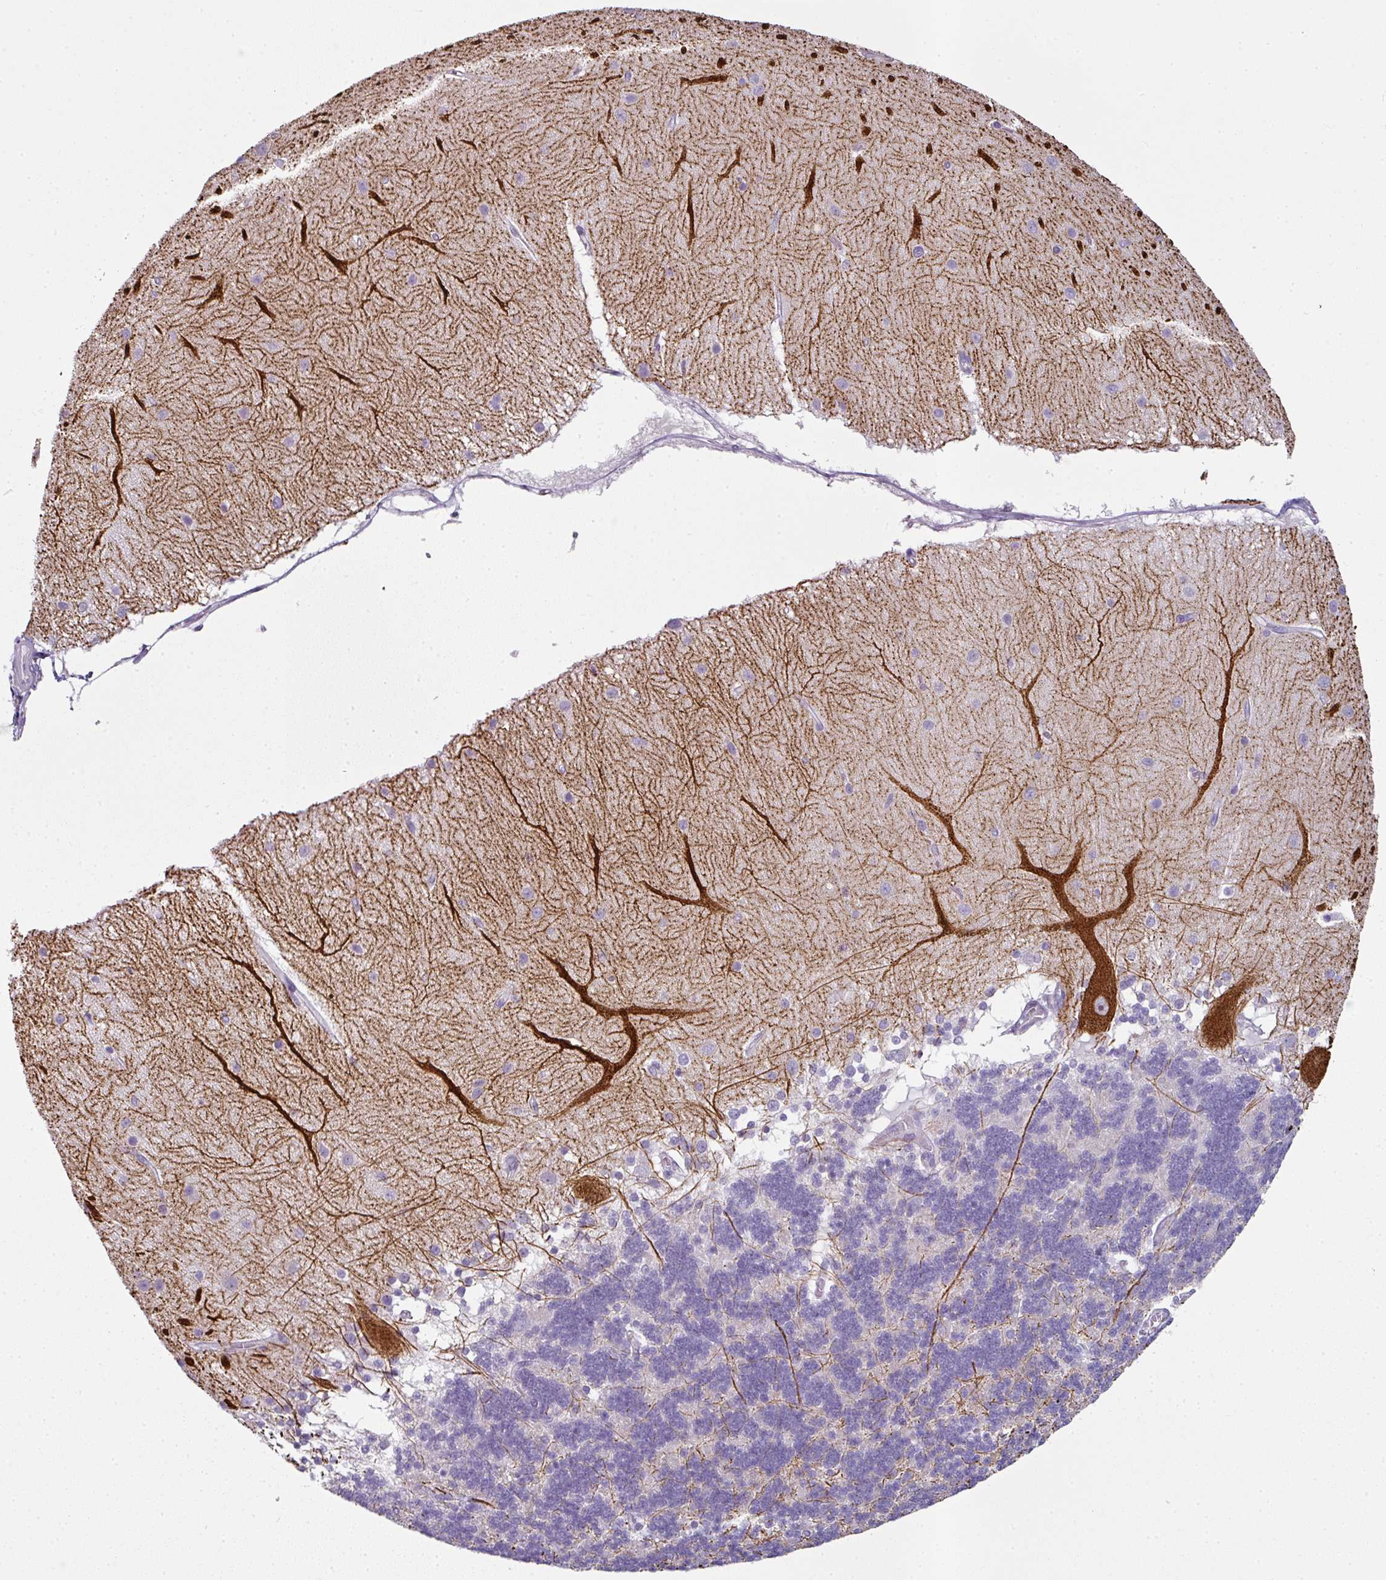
{"staining": {"intensity": "negative", "quantity": "none", "location": "none"}, "tissue": "cerebellum", "cell_type": "Cells in granular layer", "image_type": "normal", "snomed": [{"axis": "morphology", "description": "Normal tissue, NOS"}, {"axis": "topography", "description": "Cerebellum"}], "caption": "High magnification brightfield microscopy of normal cerebellum stained with DAB (3,3'-diaminobenzidine) (brown) and counterstained with hematoxylin (blue): cells in granular layer show no significant staining. (DAB immunohistochemistry visualized using brightfield microscopy, high magnification).", "gene": "FHAD1", "patient": {"sex": "female", "age": 54}}